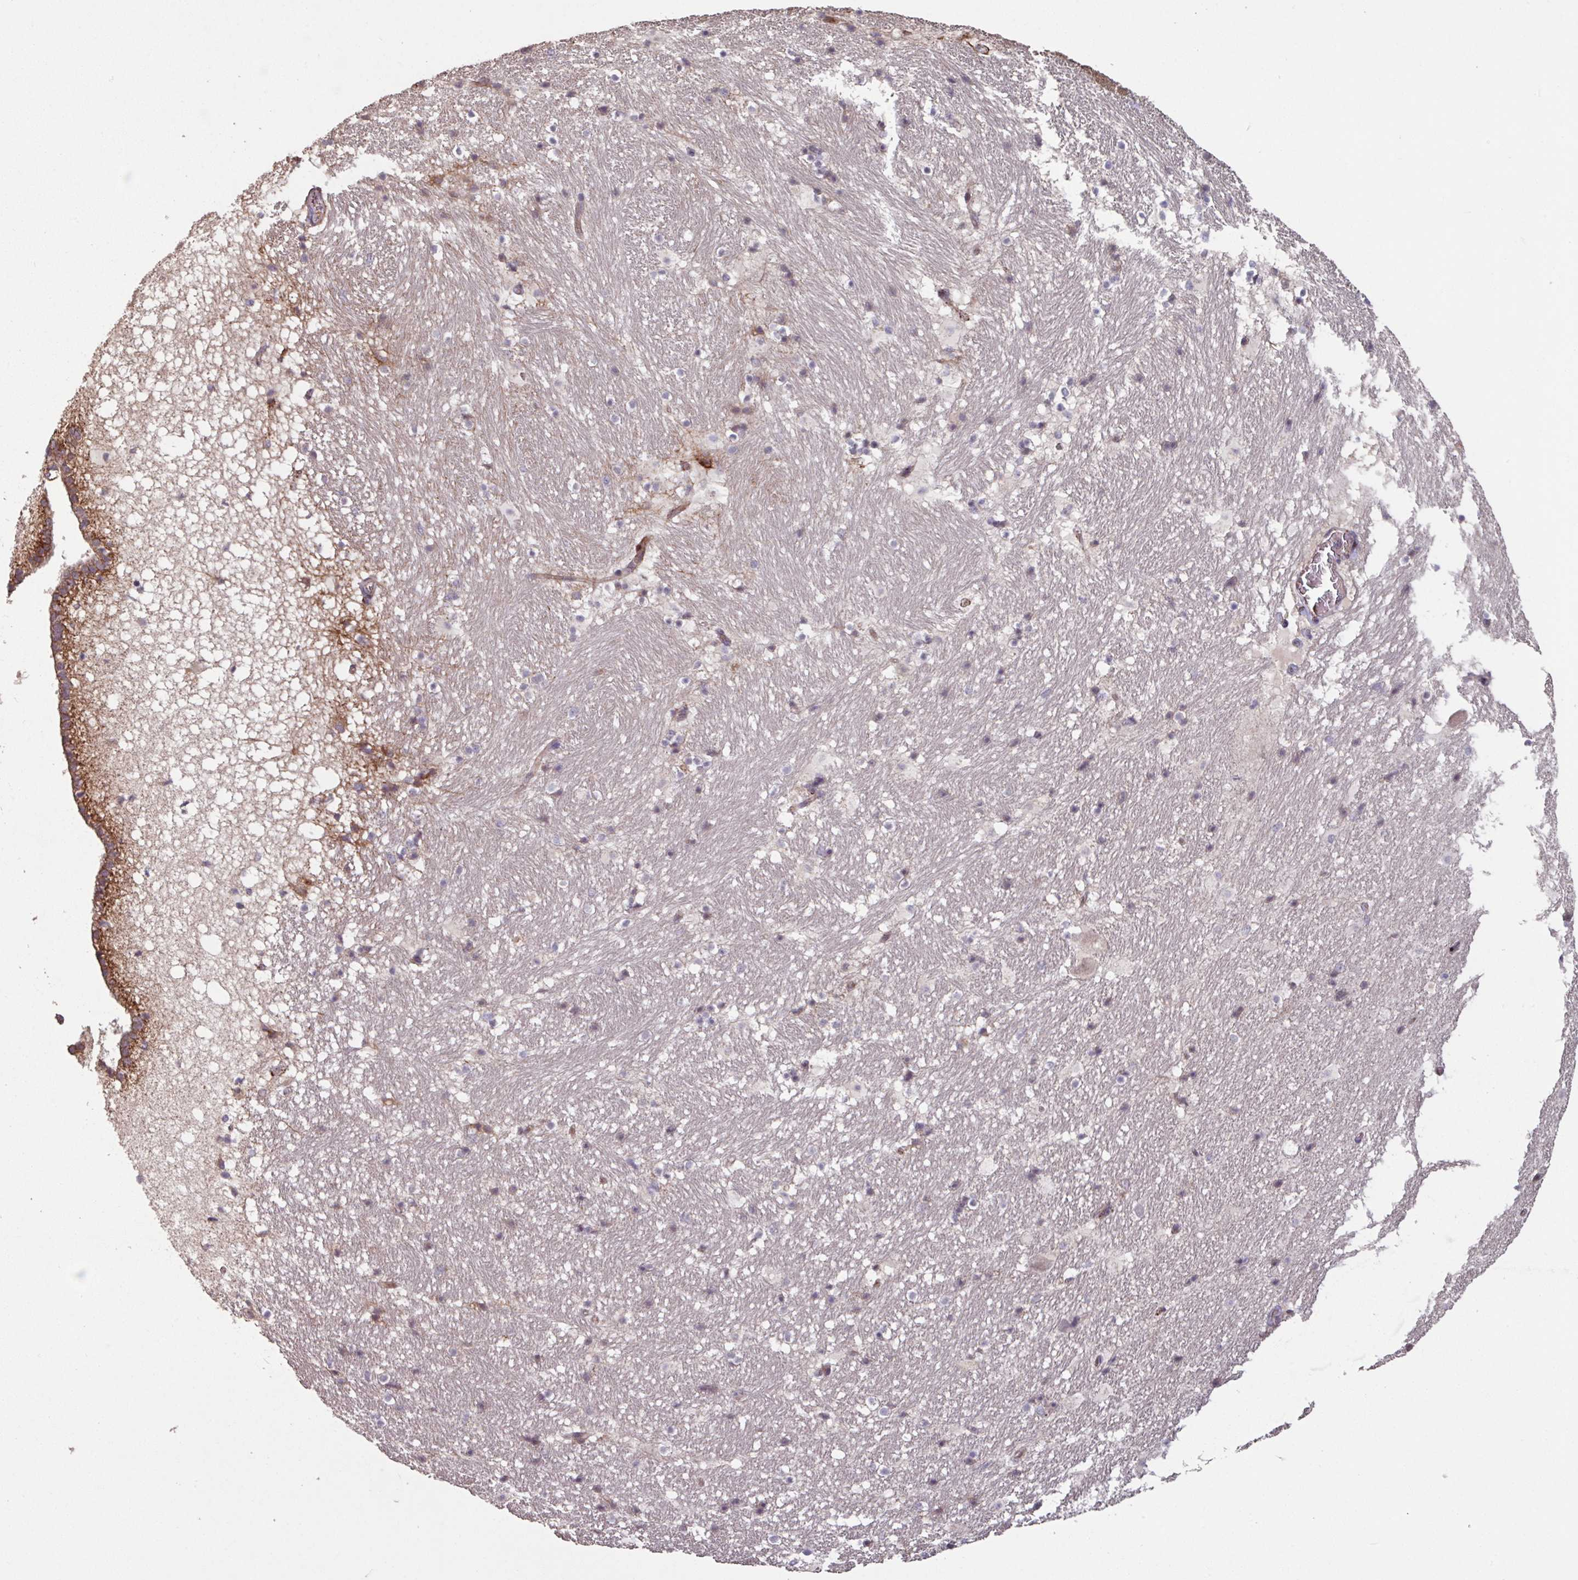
{"staining": {"intensity": "weak", "quantity": "<25%", "location": "cytoplasmic/membranous"}, "tissue": "hippocampus", "cell_type": "Glial cells", "image_type": "normal", "snomed": [{"axis": "morphology", "description": "Normal tissue, NOS"}, {"axis": "topography", "description": "Hippocampus"}], "caption": "A histopathology image of hippocampus stained for a protein displays no brown staining in glial cells. Nuclei are stained in blue.", "gene": "TMEM88", "patient": {"sex": "male", "age": 37}}